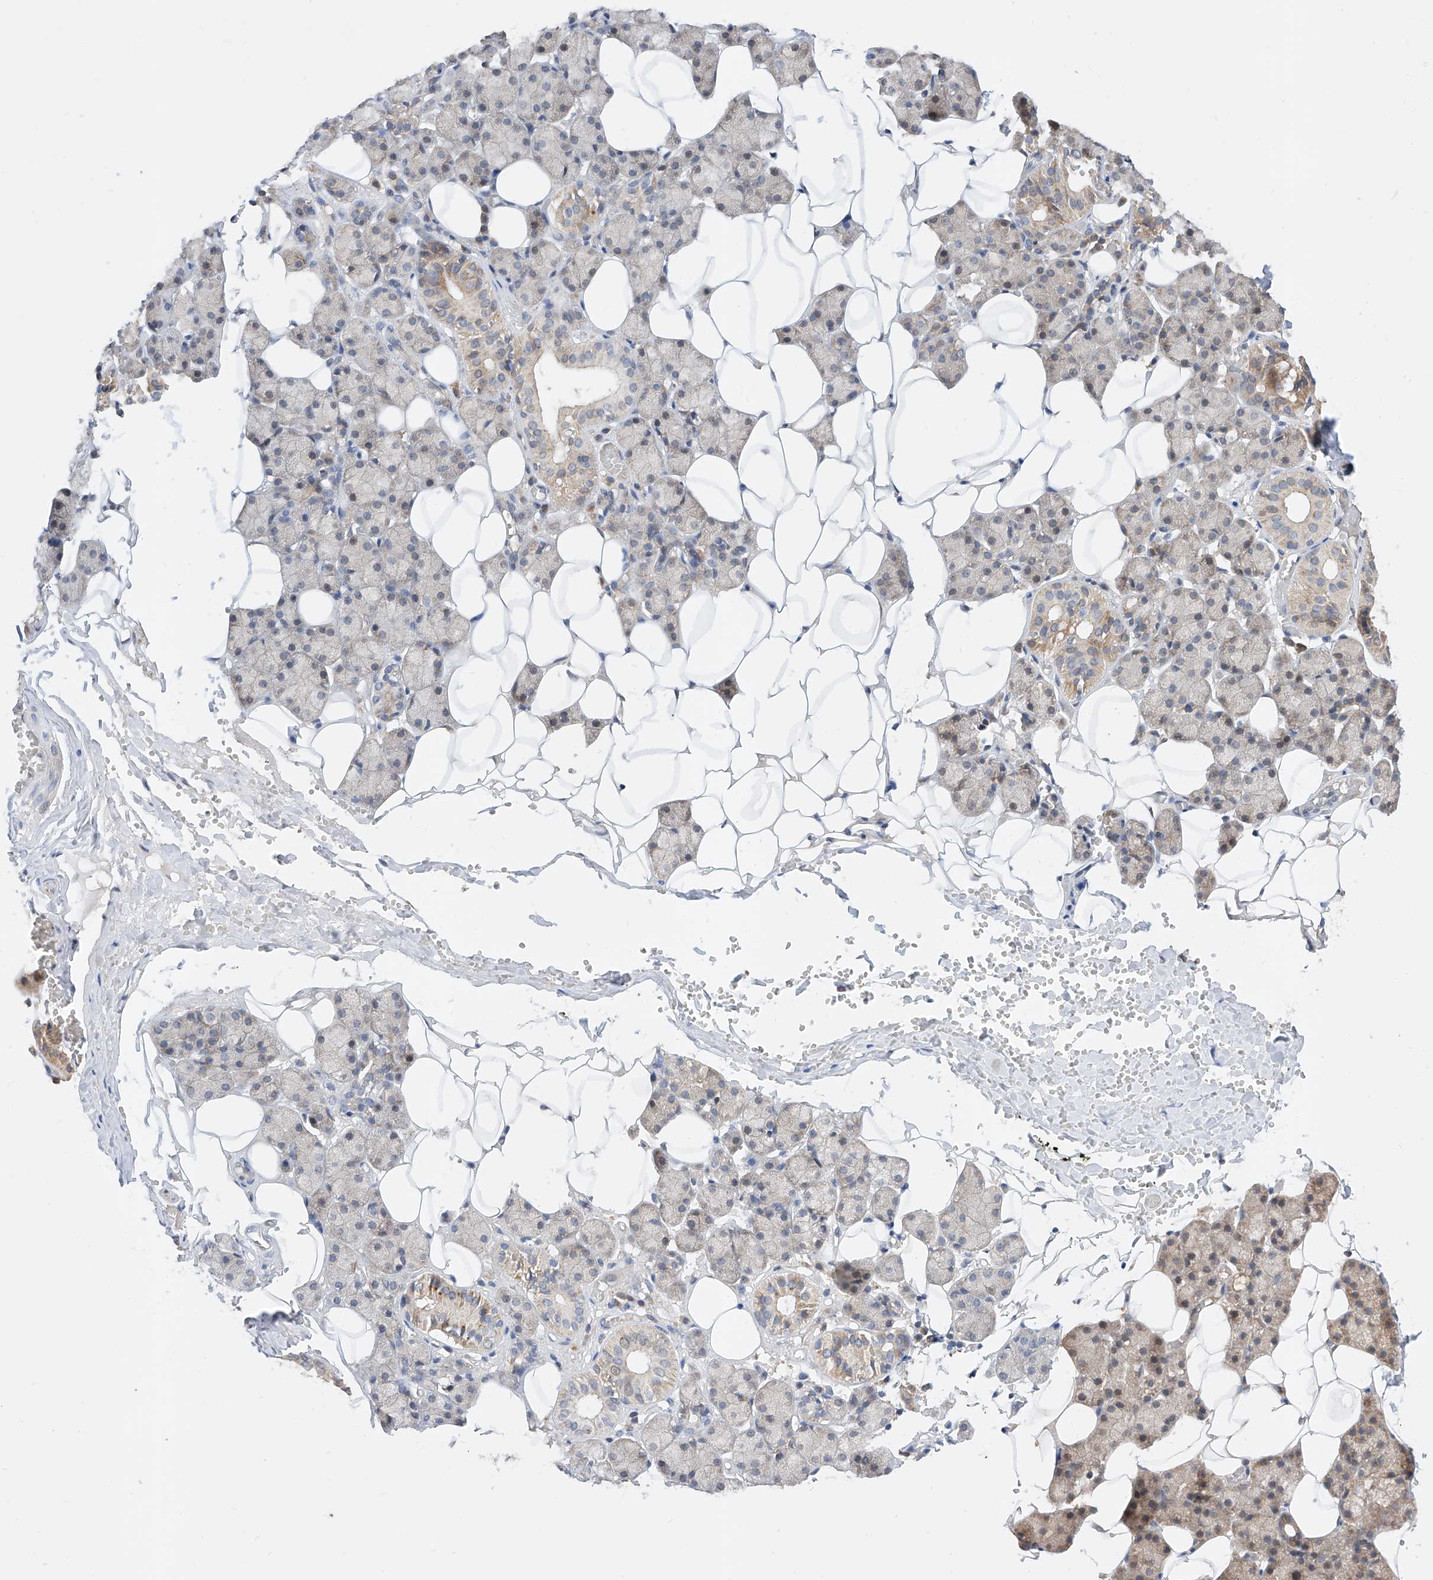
{"staining": {"intensity": "moderate", "quantity": "<25%", "location": "cytoplasmic/membranous"}, "tissue": "salivary gland", "cell_type": "Glandular cells", "image_type": "normal", "snomed": [{"axis": "morphology", "description": "Normal tissue, NOS"}, {"axis": "topography", "description": "Salivary gland"}], "caption": "Immunohistochemical staining of normal salivary gland shows <25% levels of moderate cytoplasmic/membranous protein expression in about <25% of glandular cells.", "gene": "DIRAS3", "patient": {"sex": "female", "age": 33}}